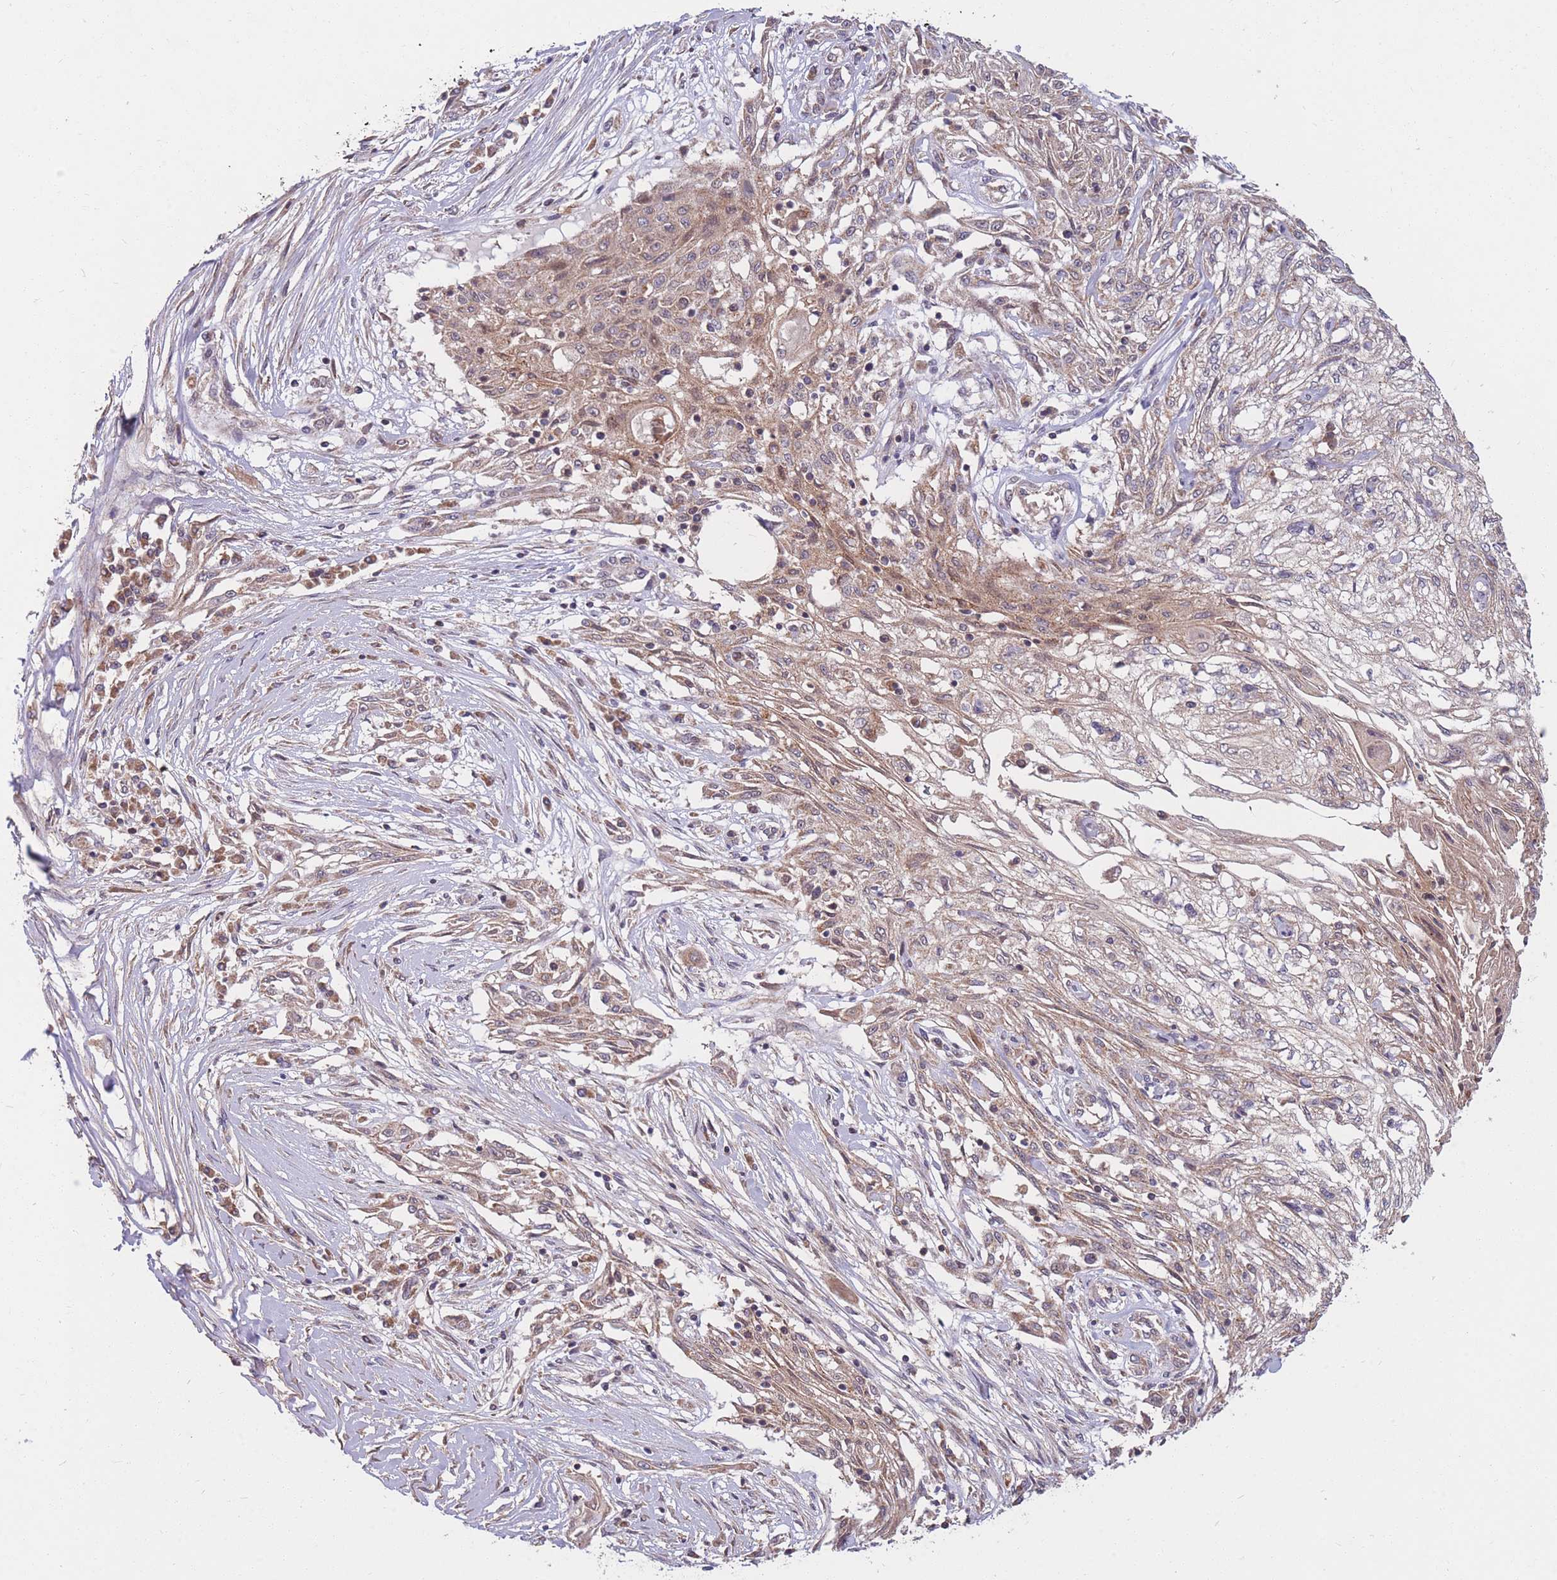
{"staining": {"intensity": "weak", "quantity": "25%-75%", "location": "cytoplasmic/membranous"}, "tissue": "skin cancer", "cell_type": "Tumor cells", "image_type": "cancer", "snomed": [{"axis": "morphology", "description": "Squamous cell carcinoma, NOS"}, {"axis": "morphology", "description": "Squamous cell carcinoma, metastatic, NOS"}, {"axis": "topography", "description": "Skin"}, {"axis": "topography", "description": "Lymph node"}], "caption": "Immunohistochemical staining of human skin cancer (squamous cell carcinoma) demonstrates weak cytoplasmic/membranous protein expression in about 25%-75% of tumor cells.", "gene": "PTPMT1", "patient": {"sex": "male", "age": 75}}